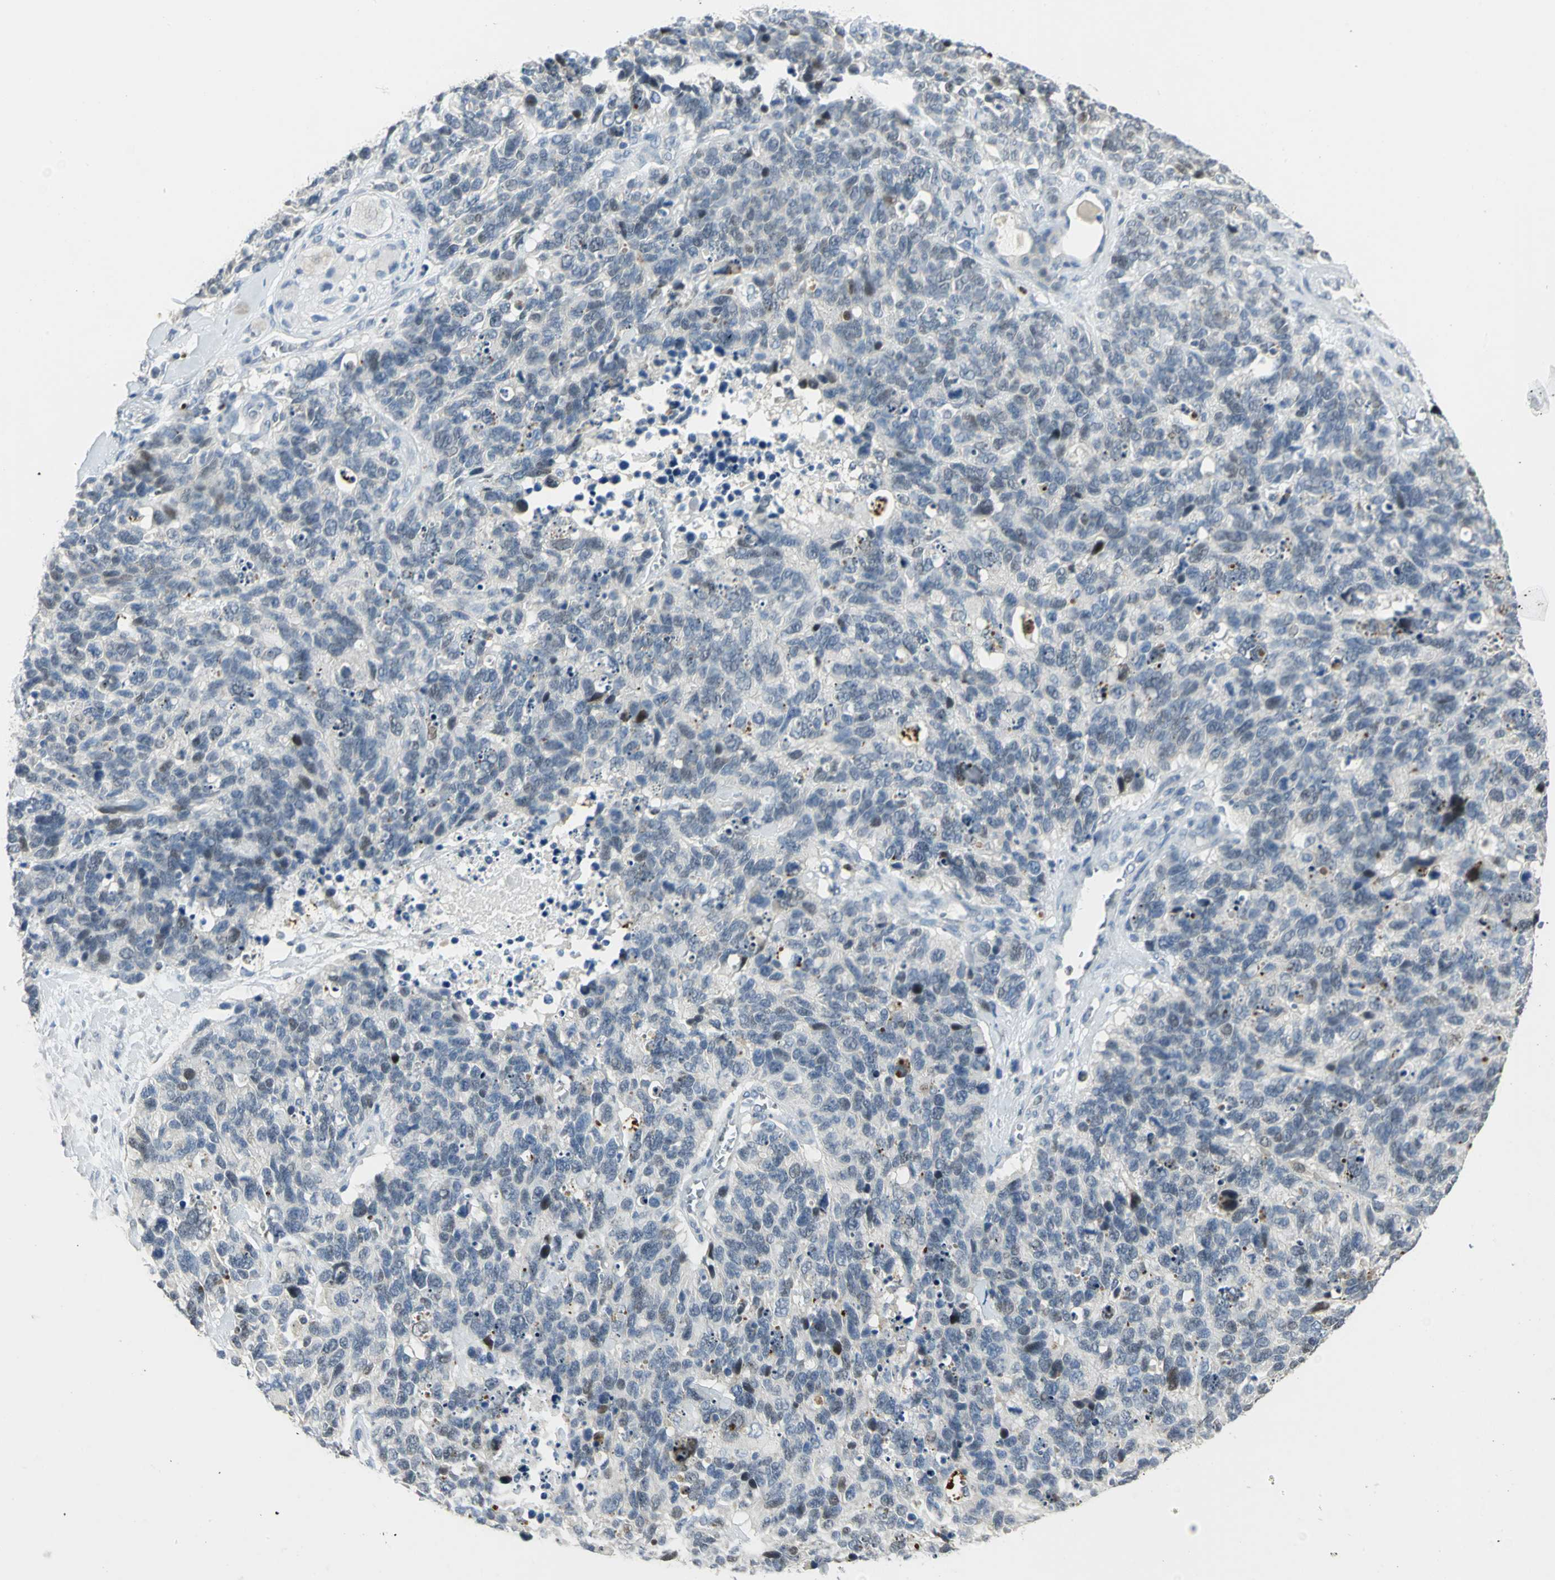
{"staining": {"intensity": "negative", "quantity": "none", "location": "none"}, "tissue": "lung cancer", "cell_type": "Tumor cells", "image_type": "cancer", "snomed": [{"axis": "morphology", "description": "Neoplasm, malignant, NOS"}, {"axis": "topography", "description": "Lung"}], "caption": "Image shows no significant protein expression in tumor cells of lung cancer (malignant neoplasm). The staining was performed using DAB to visualize the protein expression in brown, while the nuclei were stained in blue with hematoxylin (Magnification: 20x).", "gene": "BCL6", "patient": {"sex": "female", "age": 58}}